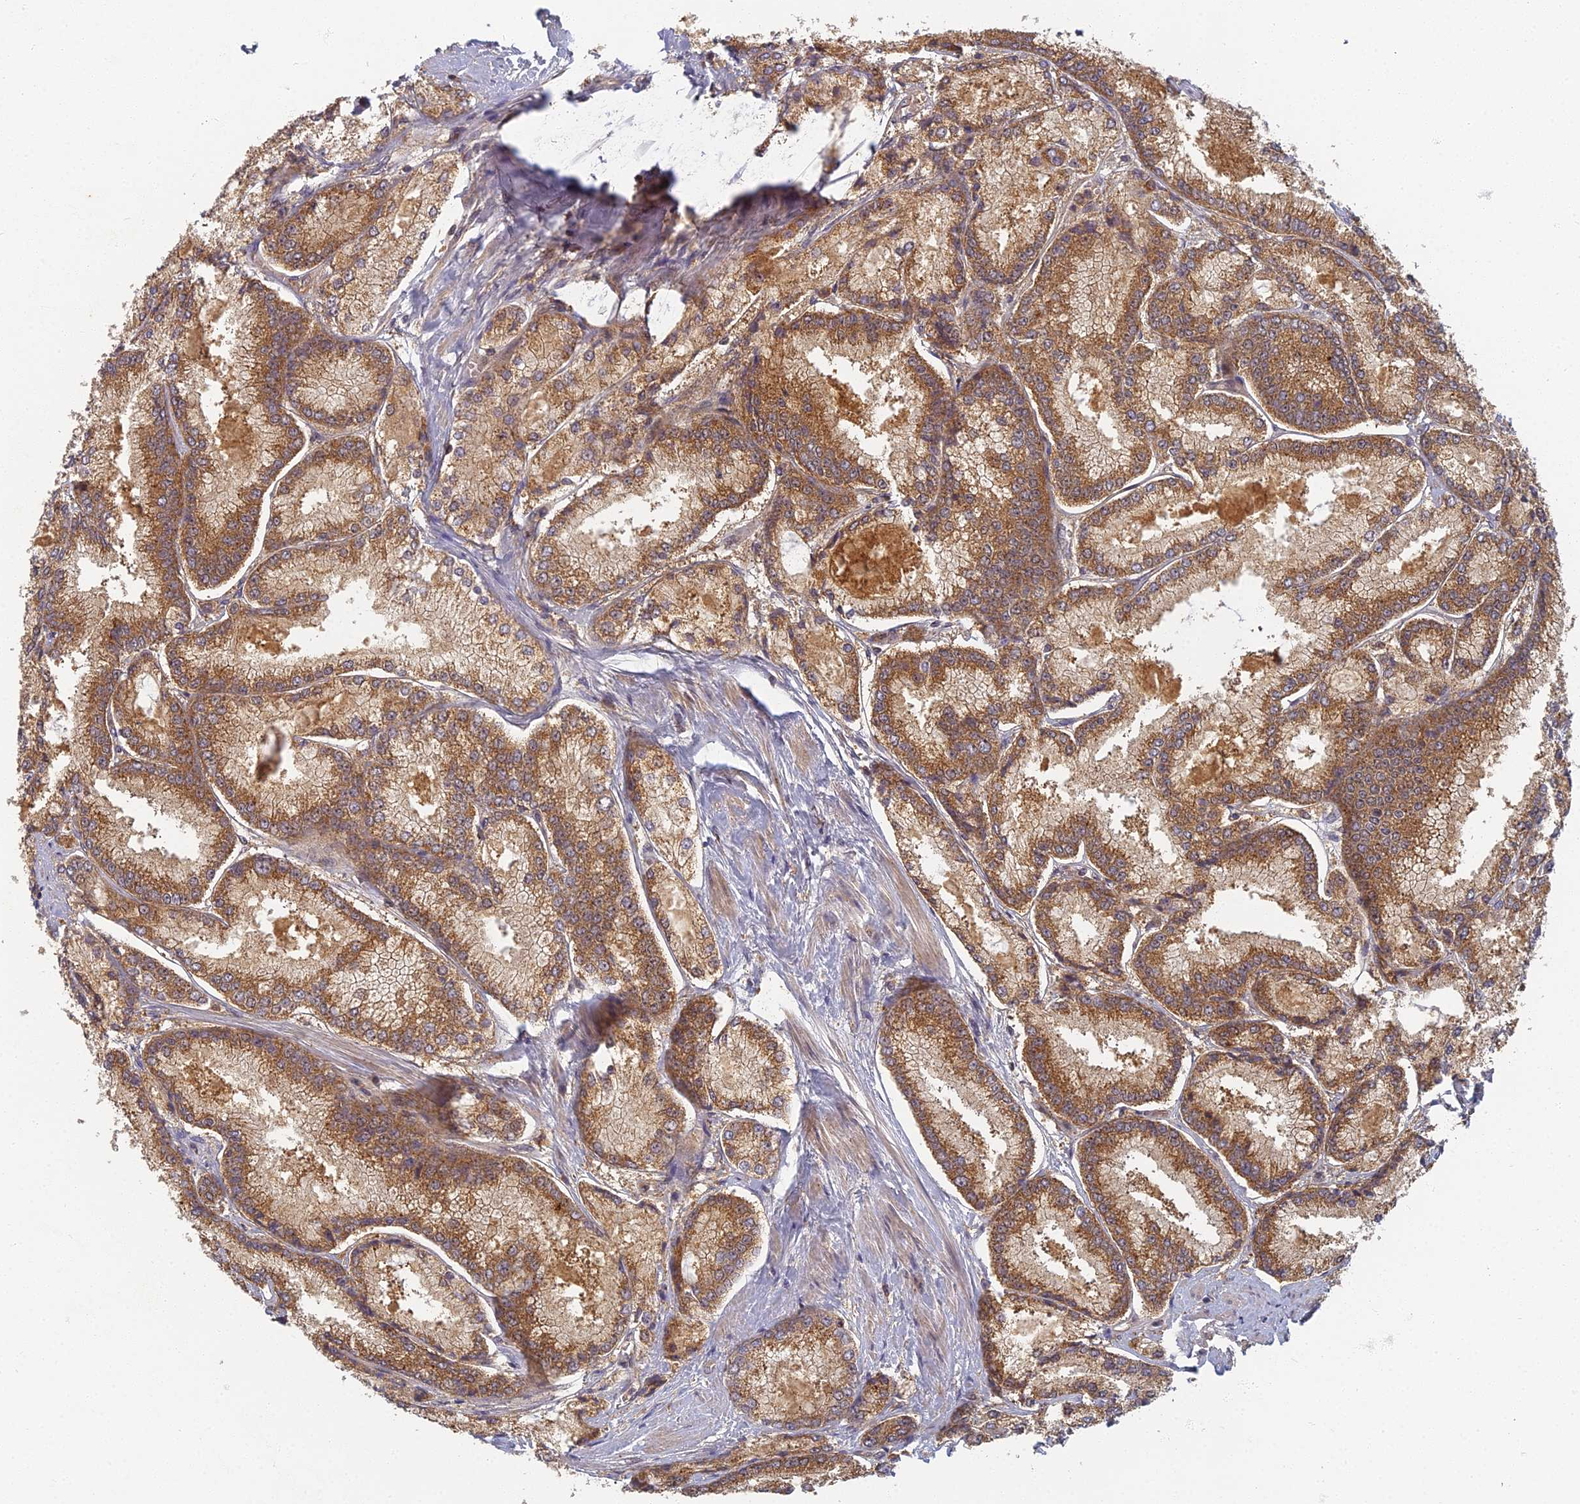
{"staining": {"intensity": "moderate", "quantity": ">75%", "location": "cytoplasmic/membranous"}, "tissue": "prostate cancer", "cell_type": "Tumor cells", "image_type": "cancer", "snomed": [{"axis": "morphology", "description": "Adenocarcinoma, Low grade"}, {"axis": "topography", "description": "Prostate"}], "caption": "Prostate low-grade adenocarcinoma stained for a protein (brown) displays moderate cytoplasmic/membranous positive positivity in approximately >75% of tumor cells.", "gene": "INO80D", "patient": {"sex": "male", "age": 74}}